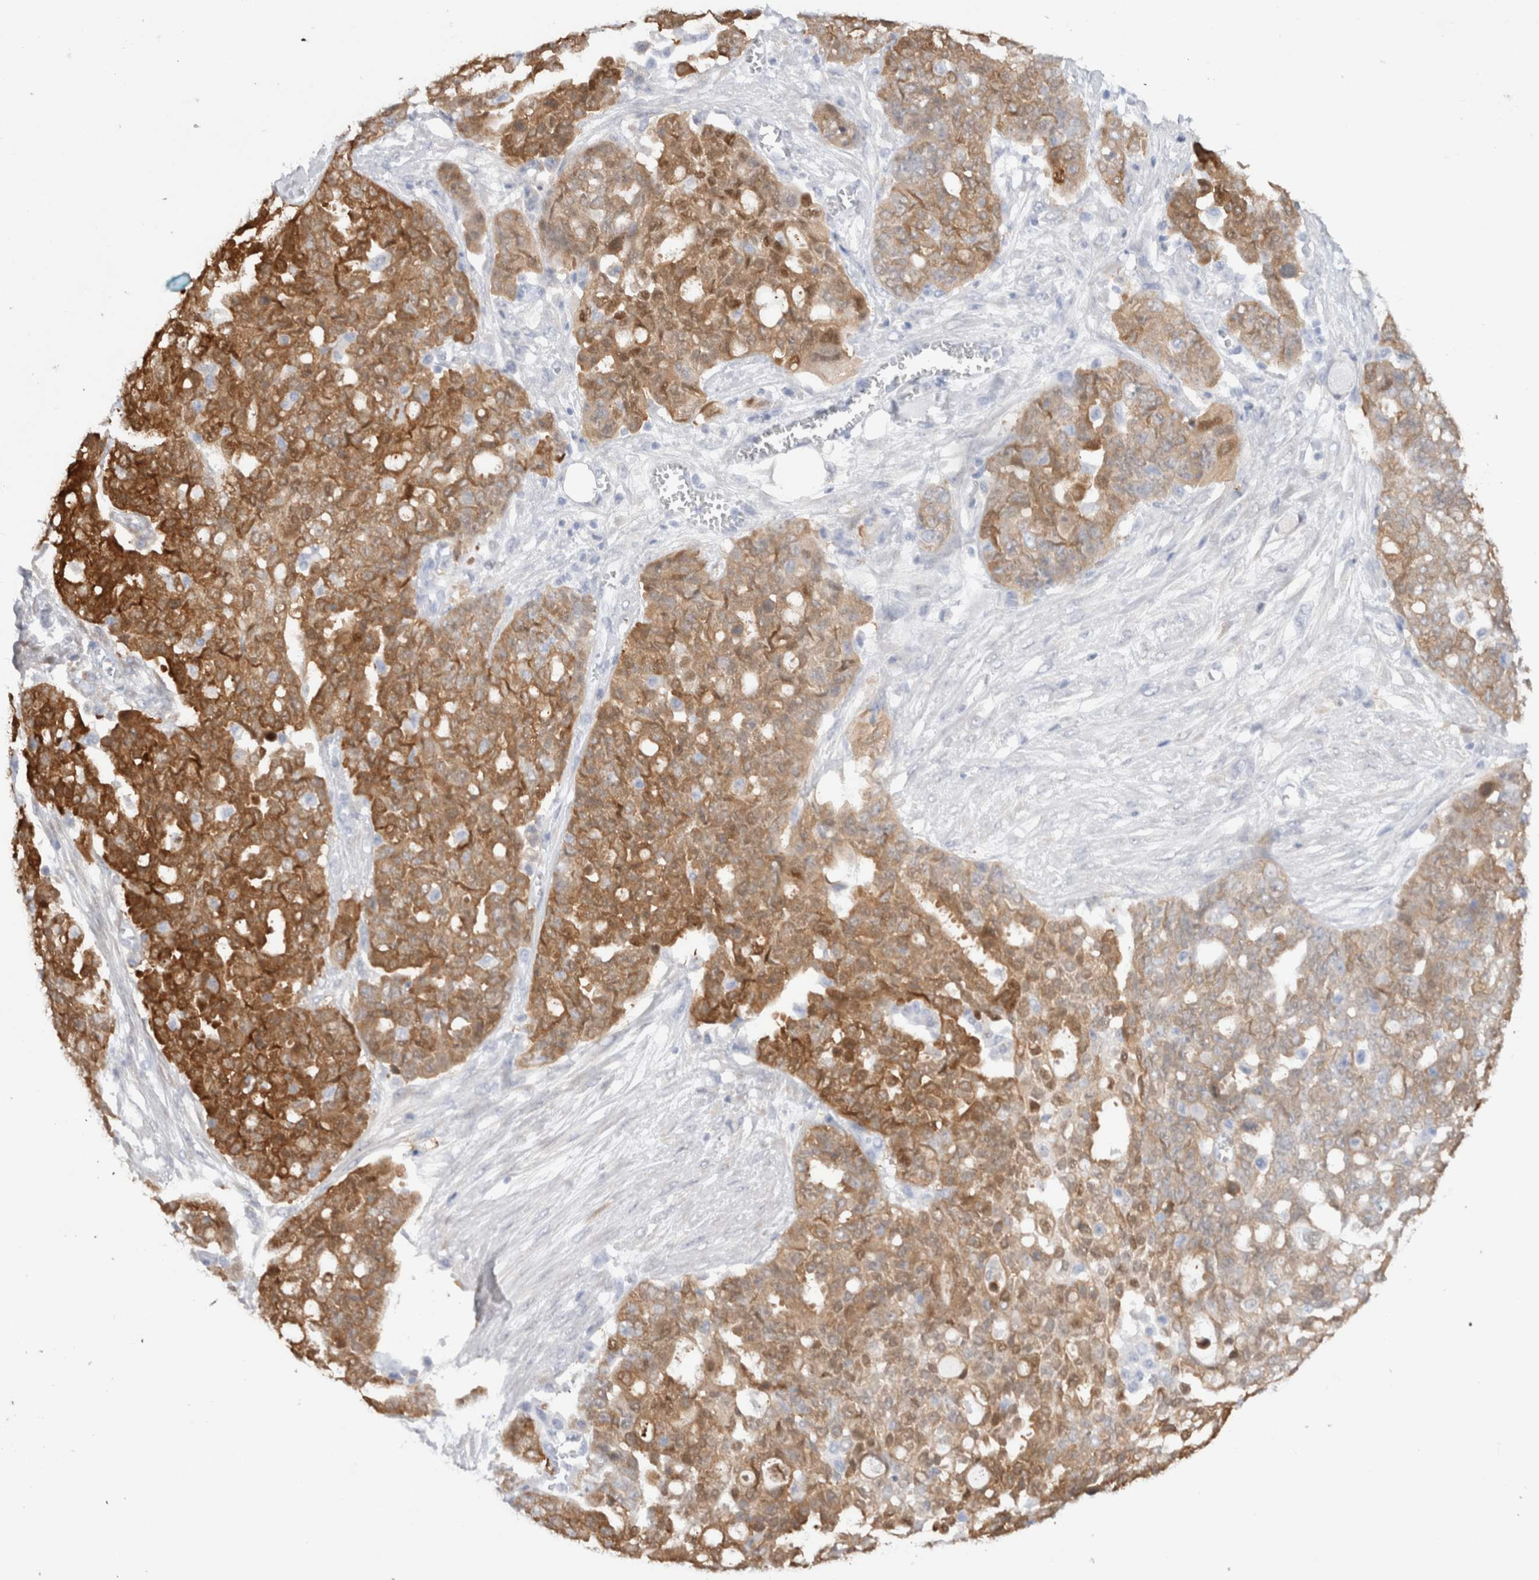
{"staining": {"intensity": "moderate", "quantity": ">75%", "location": "cytoplasmic/membranous"}, "tissue": "ovarian cancer", "cell_type": "Tumor cells", "image_type": "cancer", "snomed": [{"axis": "morphology", "description": "Cystadenocarcinoma, serous, NOS"}, {"axis": "topography", "description": "Soft tissue"}, {"axis": "topography", "description": "Ovary"}], "caption": "Immunohistochemical staining of human serous cystadenocarcinoma (ovarian) exhibits medium levels of moderate cytoplasmic/membranous protein staining in approximately >75% of tumor cells. The protein of interest is shown in brown color, while the nuclei are stained blue.", "gene": "NAPEPLD", "patient": {"sex": "female", "age": 57}}